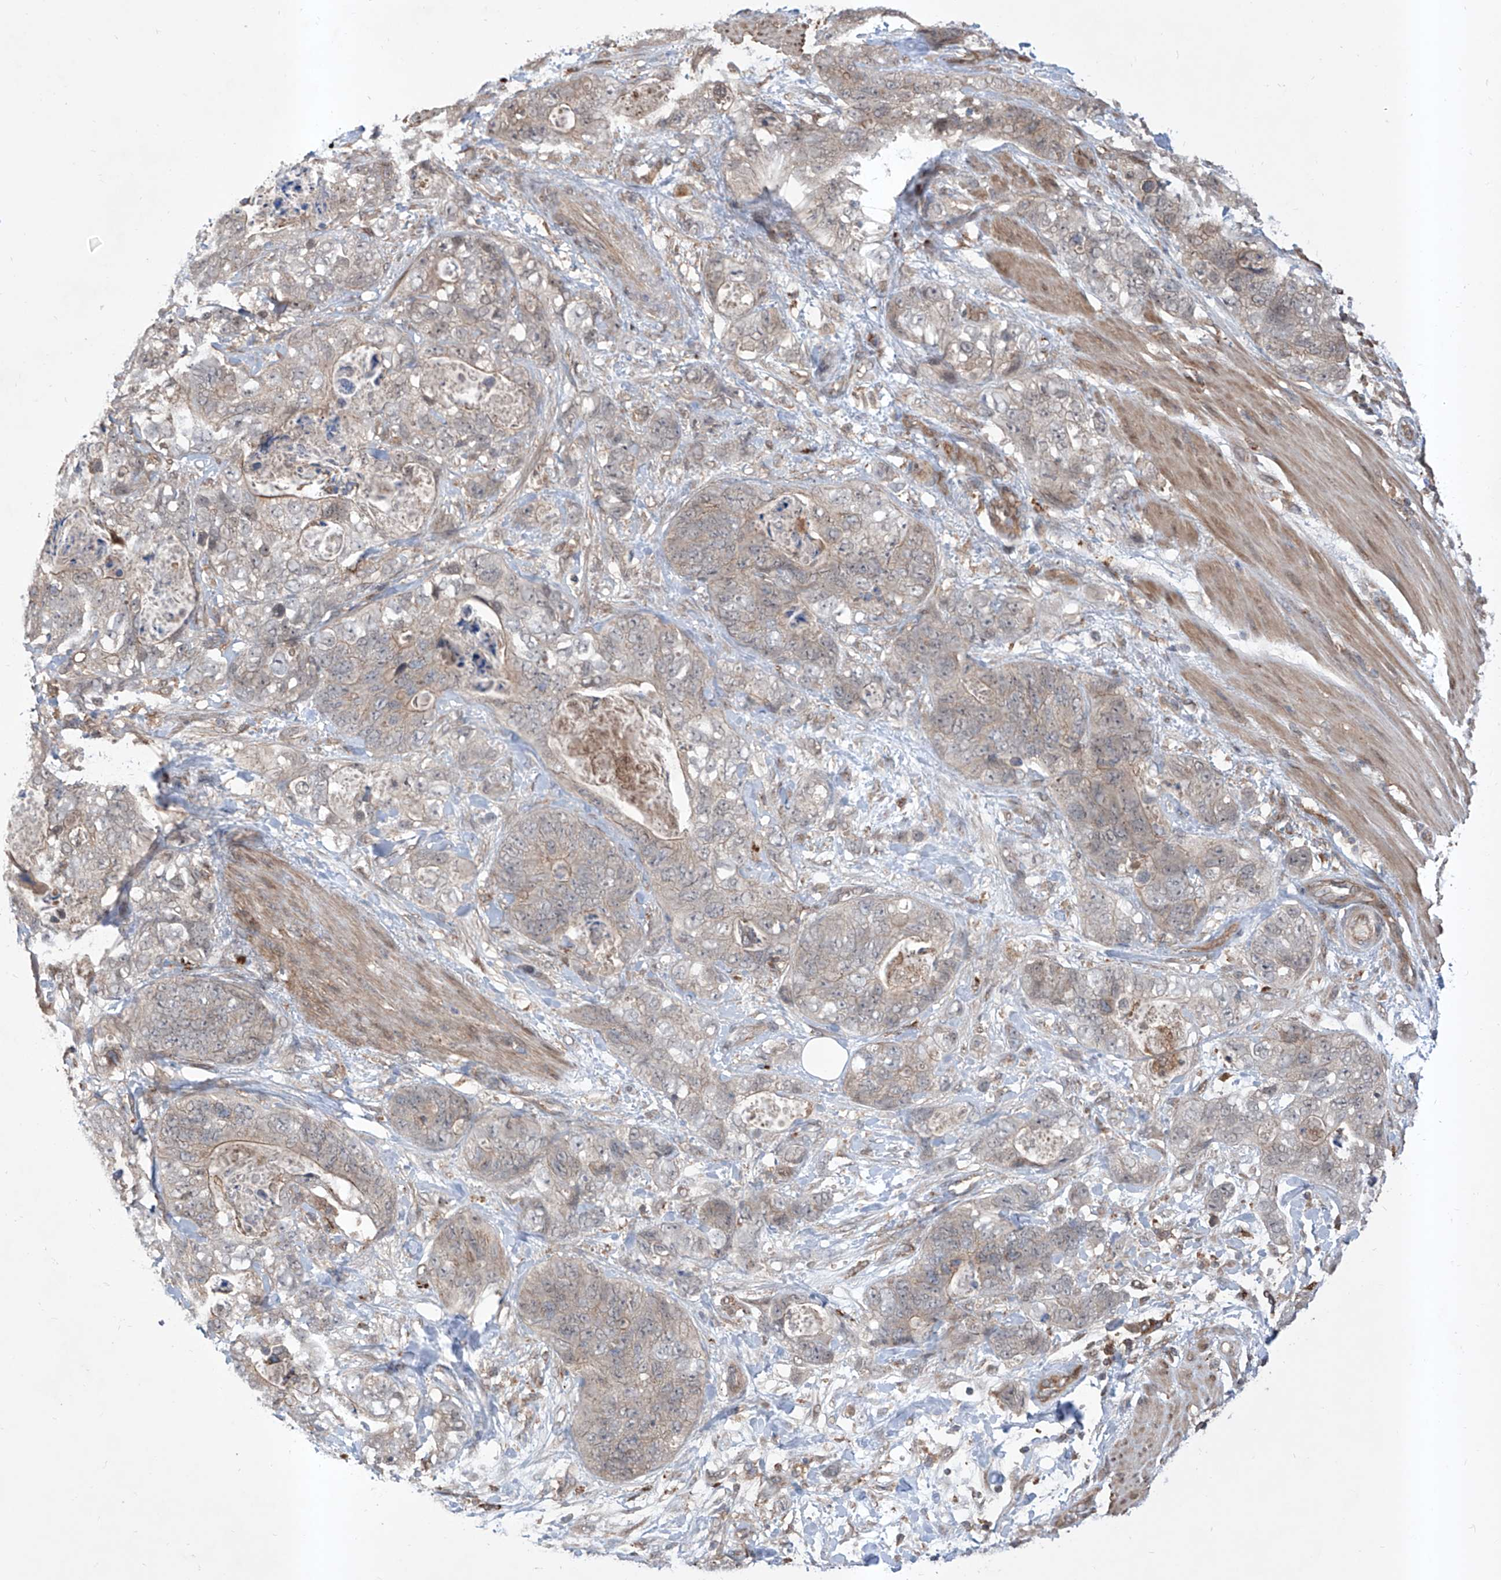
{"staining": {"intensity": "weak", "quantity": "<25%", "location": "cytoplasmic/membranous"}, "tissue": "stomach cancer", "cell_type": "Tumor cells", "image_type": "cancer", "snomed": [{"axis": "morphology", "description": "Normal tissue, NOS"}, {"axis": "morphology", "description": "Adenocarcinoma, NOS"}, {"axis": "topography", "description": "Stomach"}], "caption": "DAB (3,3'-diaminobenzidine) immunohistochemical staining of human stomach cancer (adenocarcinoma) displays no significant staining in tumor cells.", "gene": "HOXC8", "patient": {"sex": "female", "age": 89}}